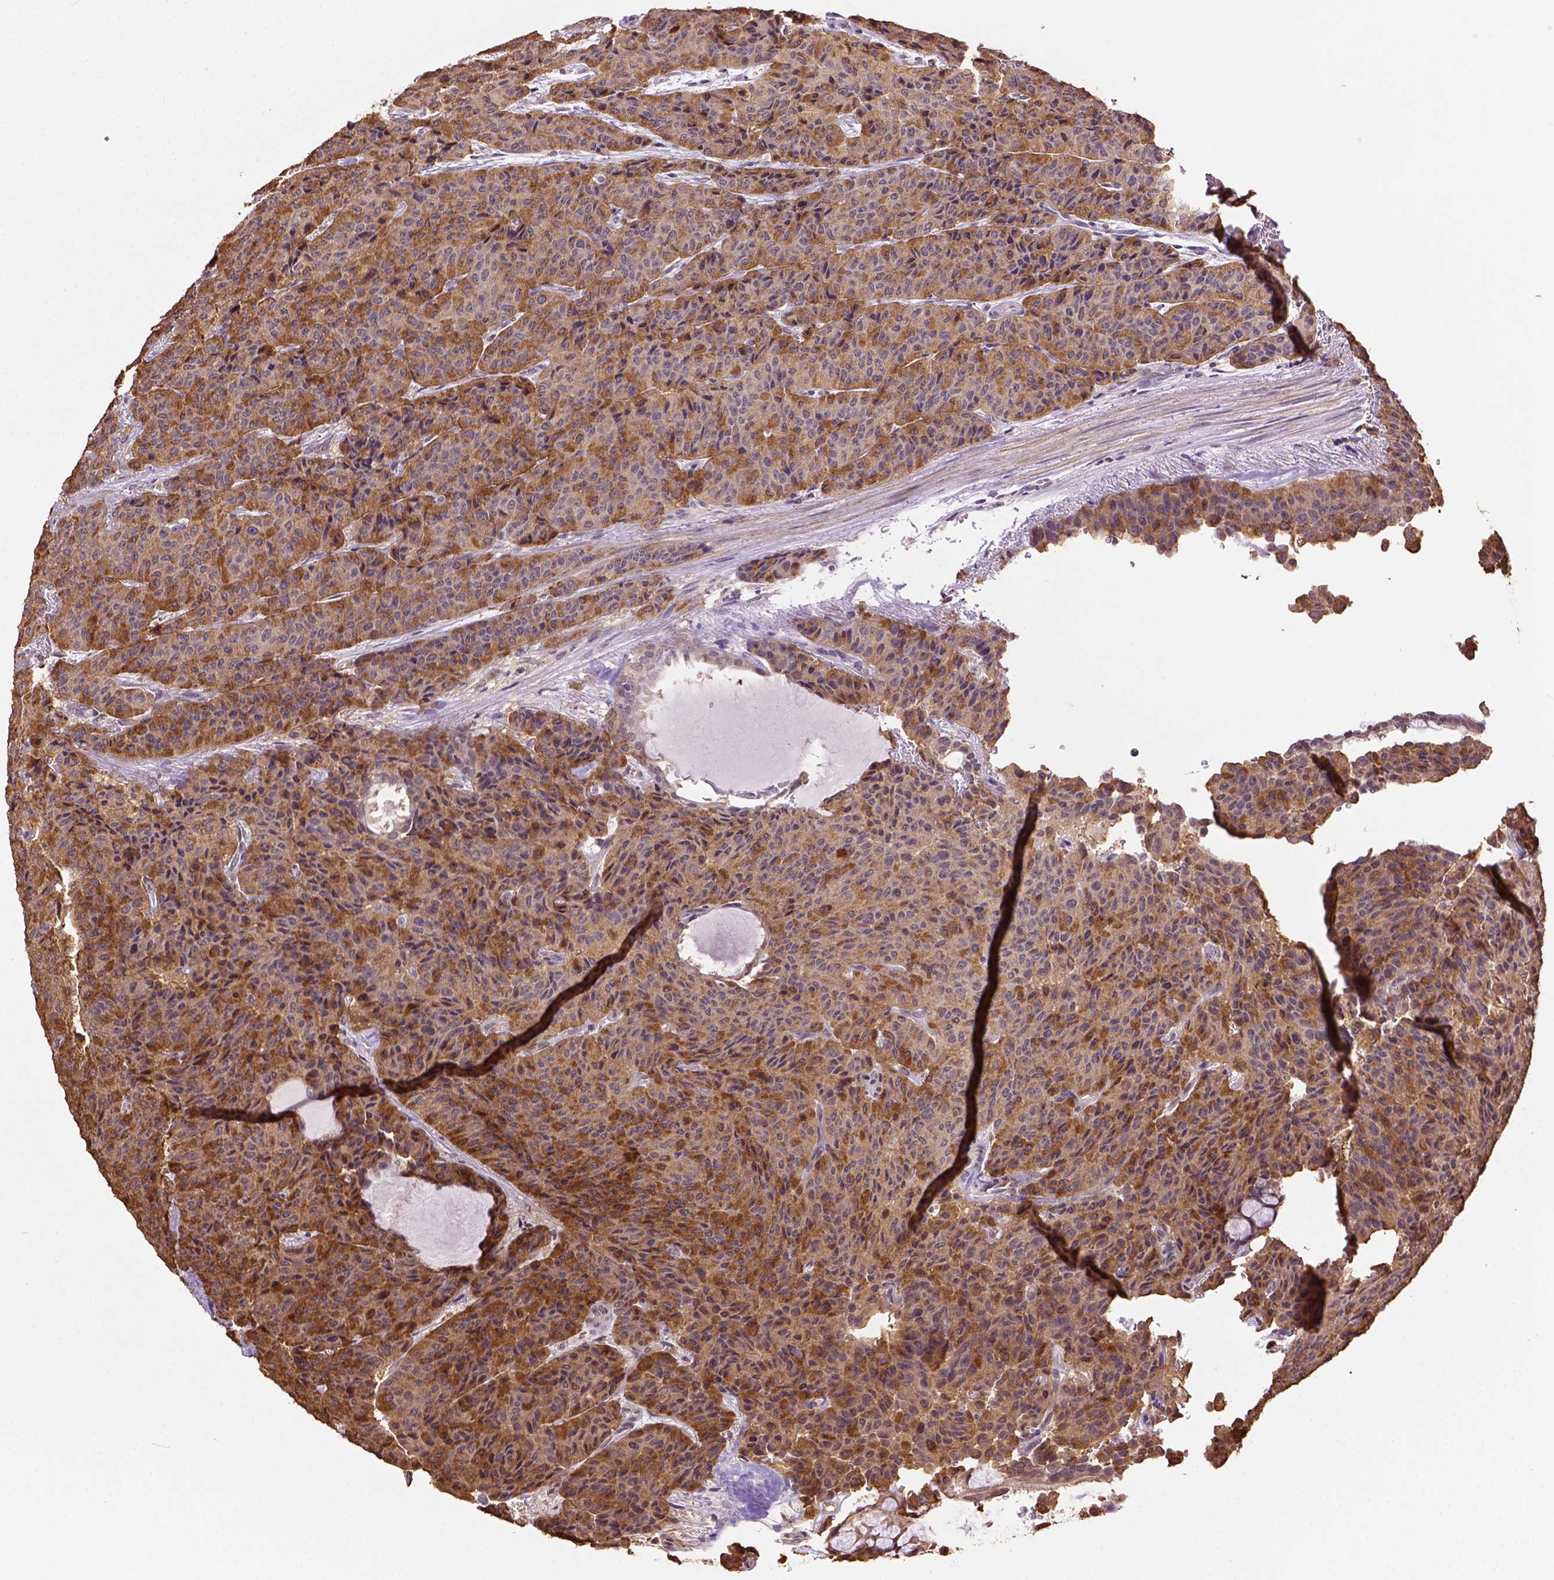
{"staining": {"intensity": "strong", "quantity": "25%-75%", "location": "cytoplasmic/membranous"}, "tissue": "carcinoid", "cell_type": "Tumor cells", "image_type": "cancer", "snomed": [{"axis": "morphology", "description": "Carcinoid, malignant, NOS"}, {"axis": "topography", "description": "Lung"}], "caption": "Tumor cells show strong cytoplasmic/membranous positivity in approximately 25%-75% of cells in carcinoid.", "gene": "WDR17", "patient": {"sex": "male", "age": 71}}